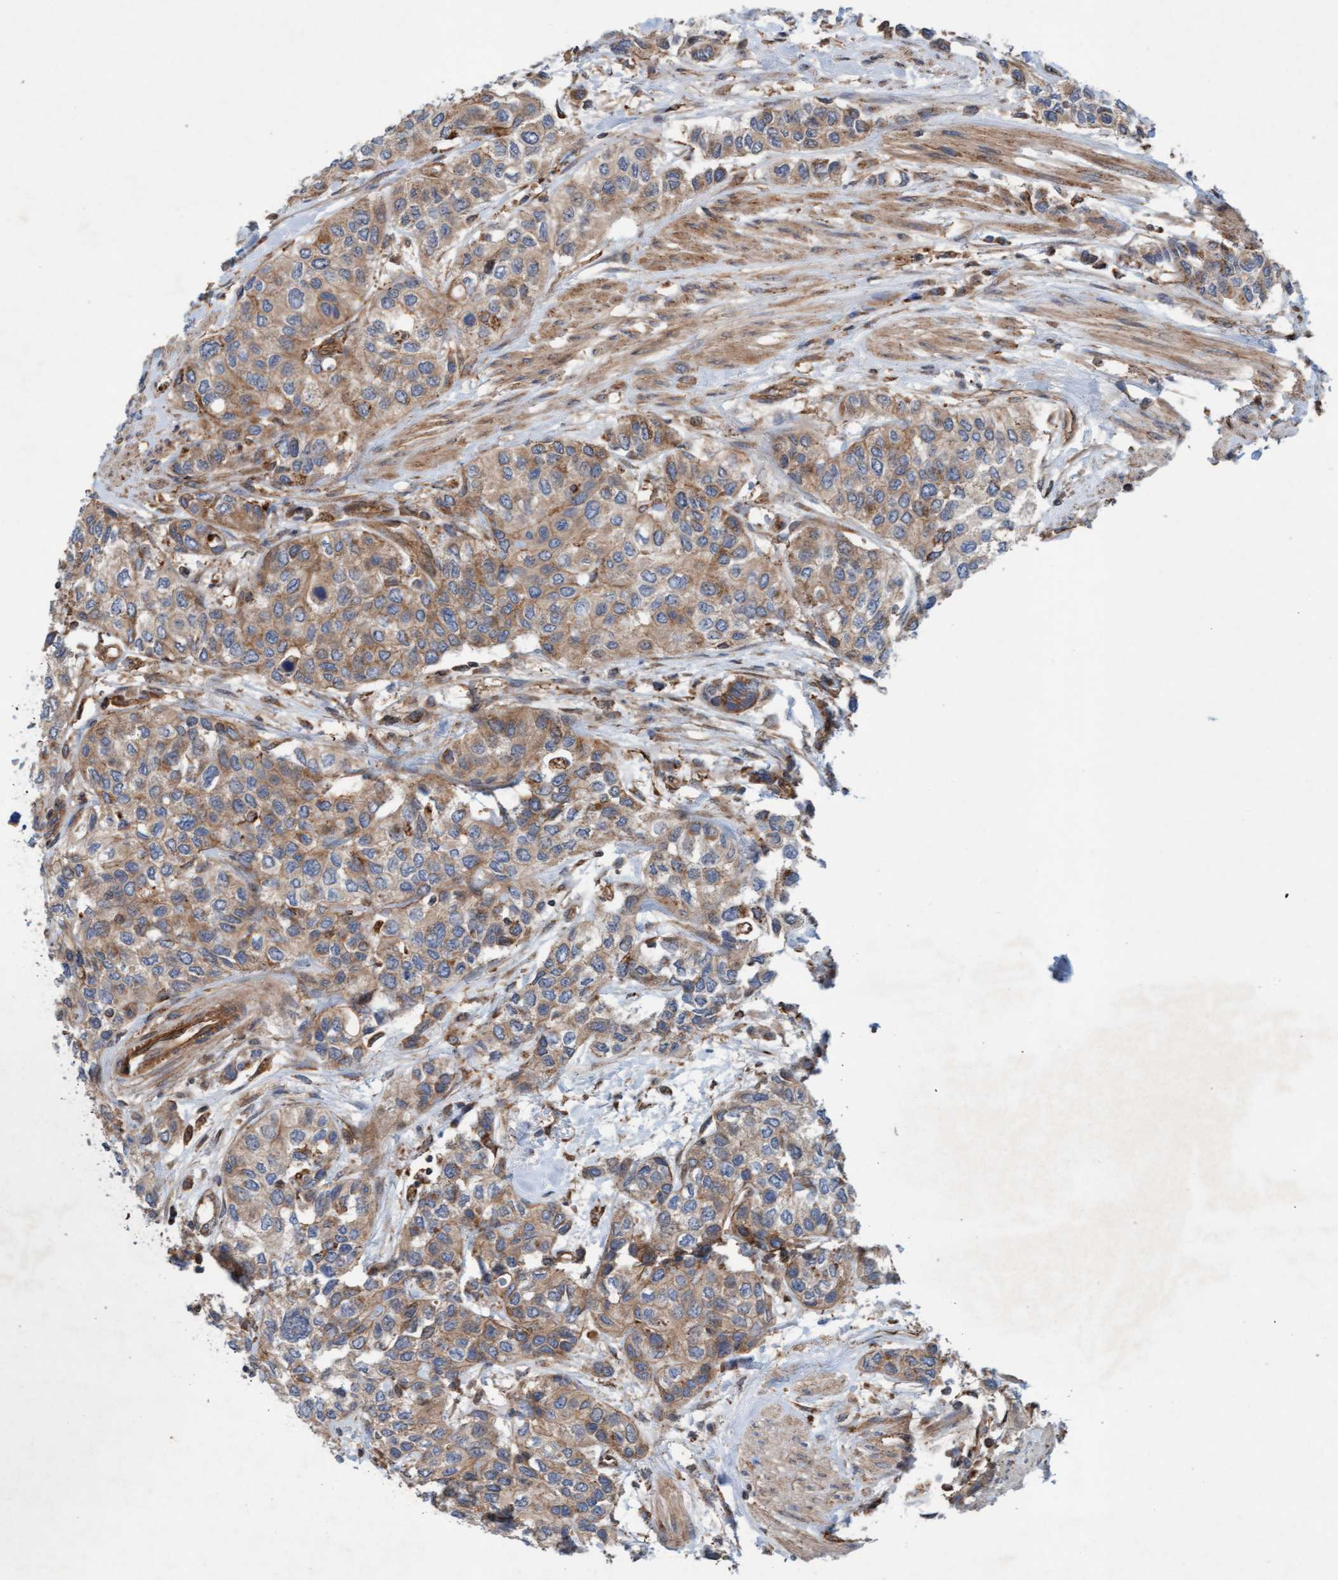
{"staining": {"intensity": "moderate", "quantity": ">75%", "location": "cytoplasmic/membranous"}, "tissue": "urothelial cancer", "cell_type": "Tumor cells", "image_type": "cancer", "snomed": [{"axis": "morphology", "description": "Urothelial carcinoma, High grade"}, {"axis": "topography", "description": "Urinary bladder"}], "caption": "A photomicrograph of urothelial carcinoma (high-grade) stained for a protein demonstrates moderate cytoplasmic/membranous brown staining in tumor cells. The staining was performed using DAB (3,3'-diaminobenzidine) to visualize the protein expression in brown, while the nuclei were stained in blue with hematoxylin (Magnification: 20x).", "gene": "ERAL1", "patient": {"sex": "female", "age": 56}}